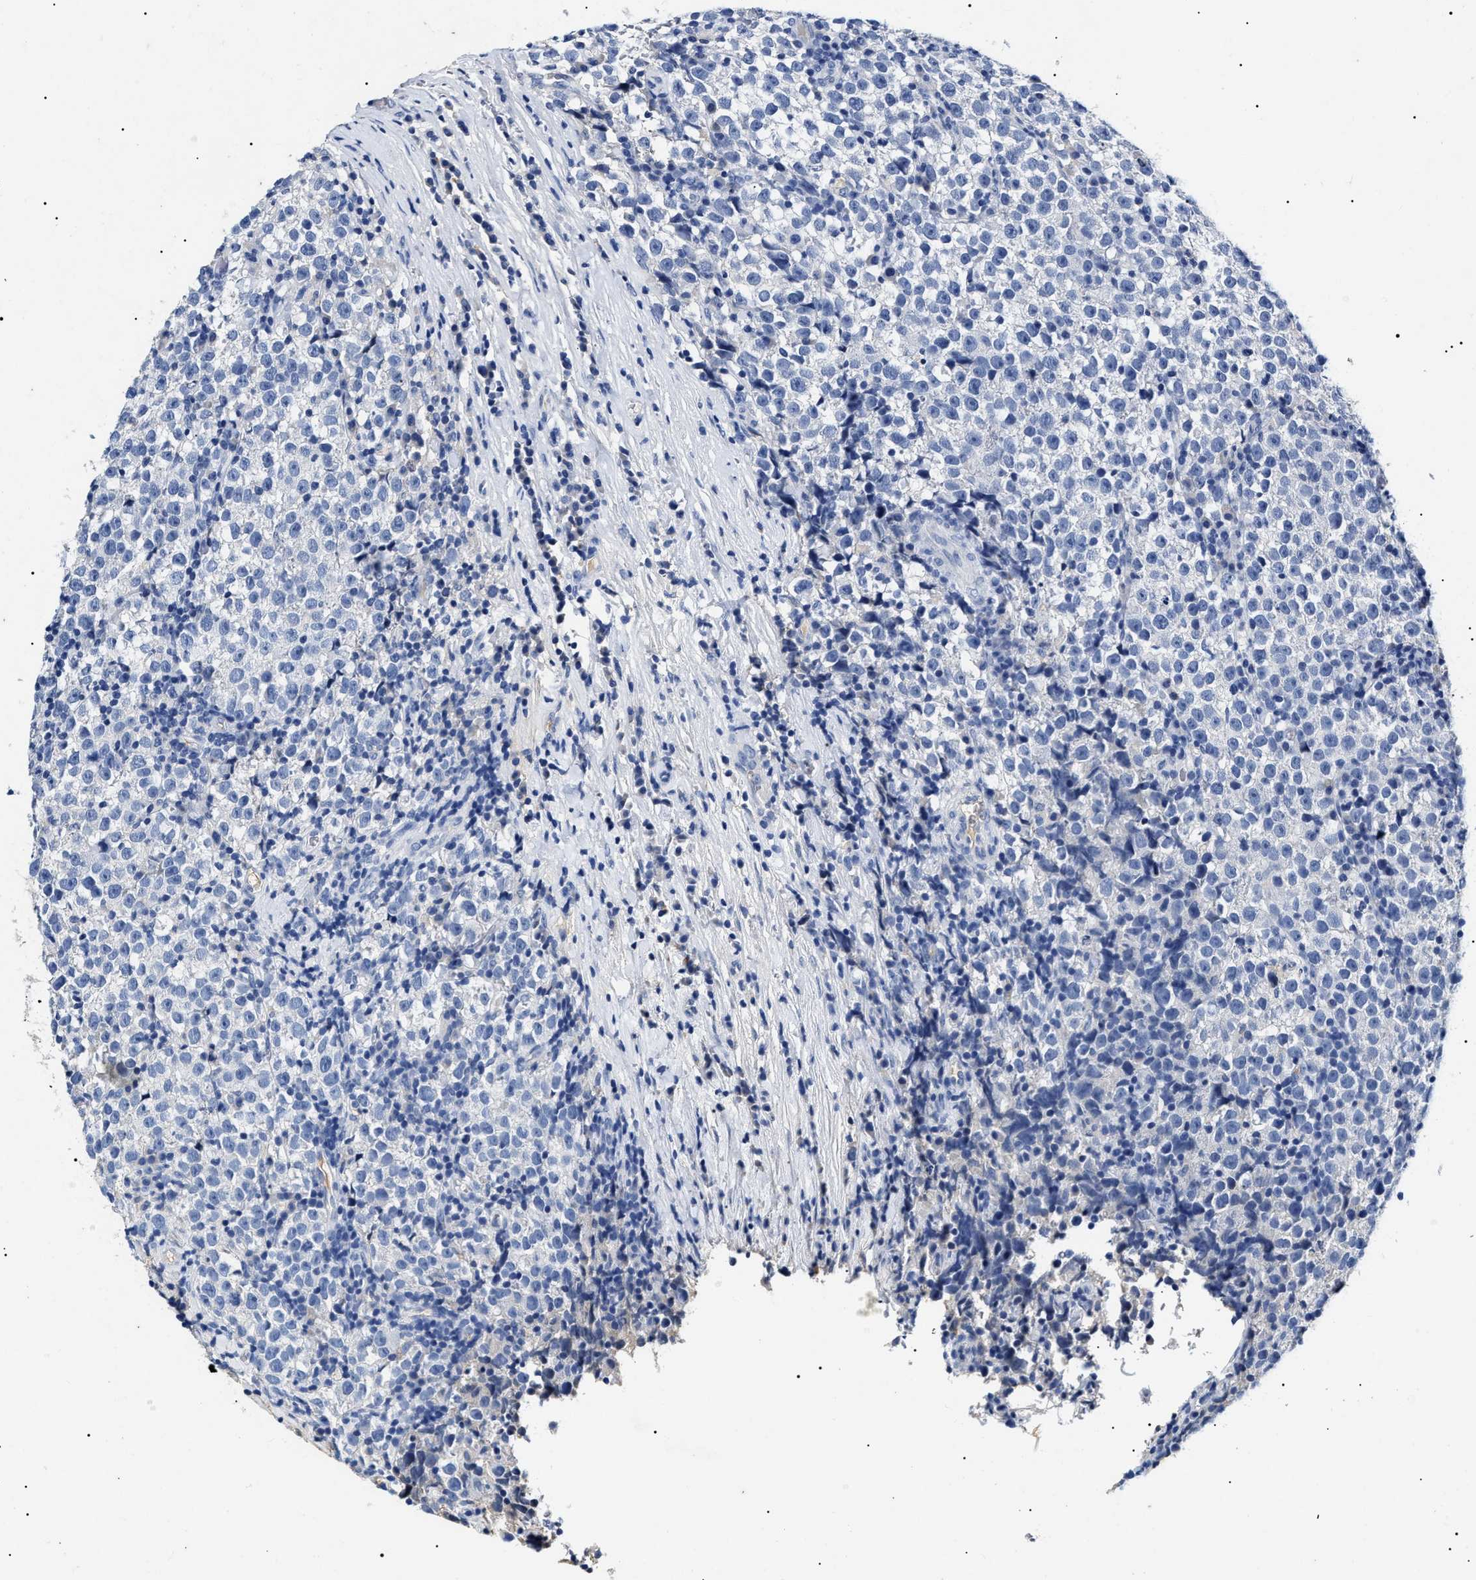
{"staining": {"intensity": "negative", "quantity": "none", "location": "none"}, "tissue": "testis cancer", "cell_type": "Tumor cells", "image_type": "cancer", "snomed": [{"axis": "morphology", "description": "Normal tissue, NOS"}, {"axis": "morphology", "description": "Seminoma, NOS"}, {"axis": "topography", "description": "Testis"}], "caption": "Immunohistochemistry (IHC) of seminoma (testis) reveals no positivity in tumor cells.", "gene": "LRRC8E", "patient": {"sex": "male", "age": 43}}